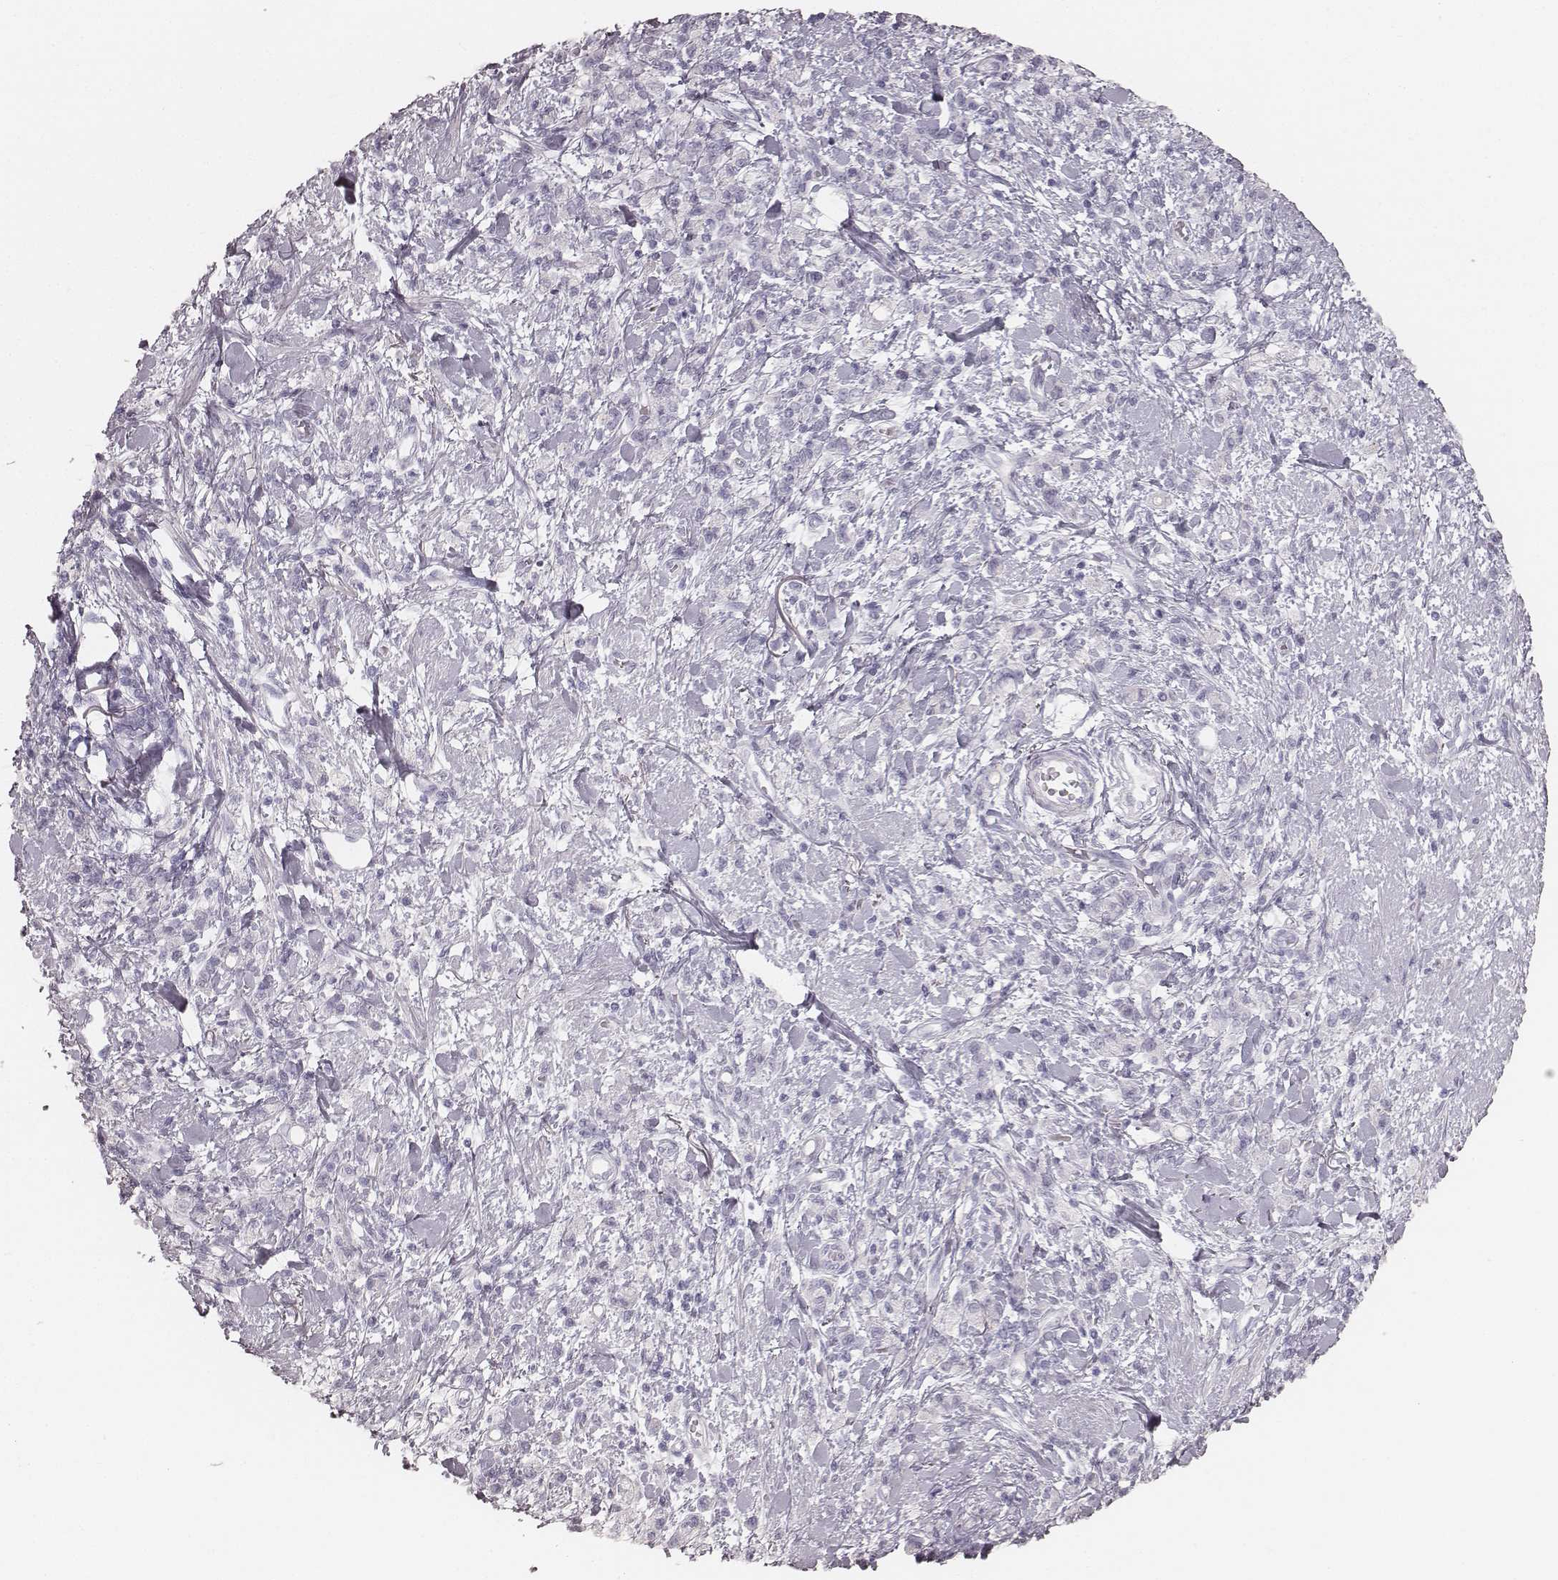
{"staining": {"intensity": "negative", "quantity": "none", "location": "none"}, "tissue": "stomach cancer", "cell_type": "Tumor cells", "image_type": "cancer", "snomed": [{"axis": "morphology", "description": "Adenocarcinoma, NOS"}, {"axis": "topography", "description": "Stomach"}], "caption": "Stomach adenocarcinoma was stained to show a protein in brown. There is no significant staining in tumor cells.", "gene": "KRT34", "patient": {"sex": "male", "age": 77}}